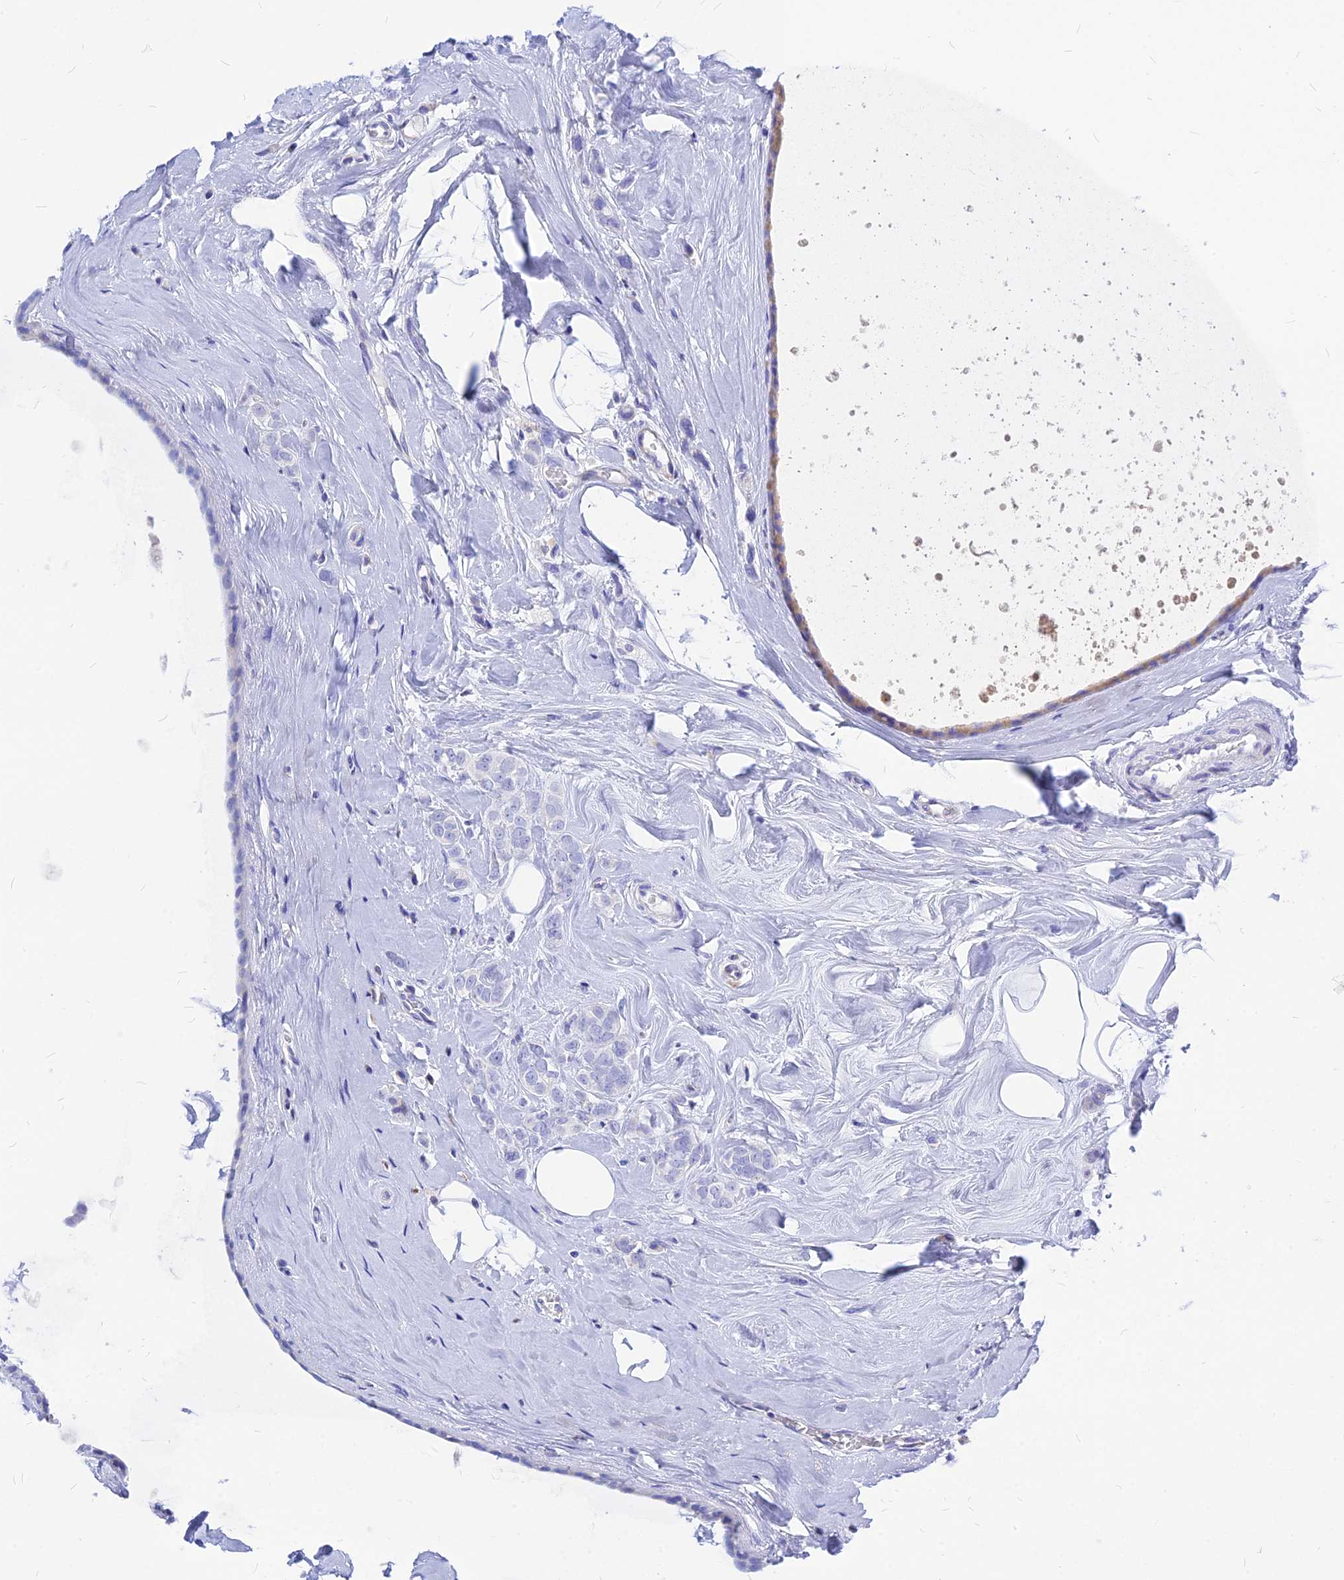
{"staining": {"intensity": "negative", "quantity": "none", "location": "none"}, "tissue": "breast cancer", "cell_type": "Tumor cells", "image_type": "cancer", "snomed": [{"axis": "morphology", "description": "Lobular carcinoma"}, {"axis": "topography", "description": "Breast"}], "caption": "The IHC histopathology image has no significant expression in tumor cells of breast lobular carcinoma tissue. (Stains: DAB (3,3'-diaminobenzidine) immunohistochemistry (IHC) with hematoxylin counter stain, Microscopy: brightfield microscopy at high magnification).", "gene": "CNOT6", "patient": {"sex": "female", "age": 47}}